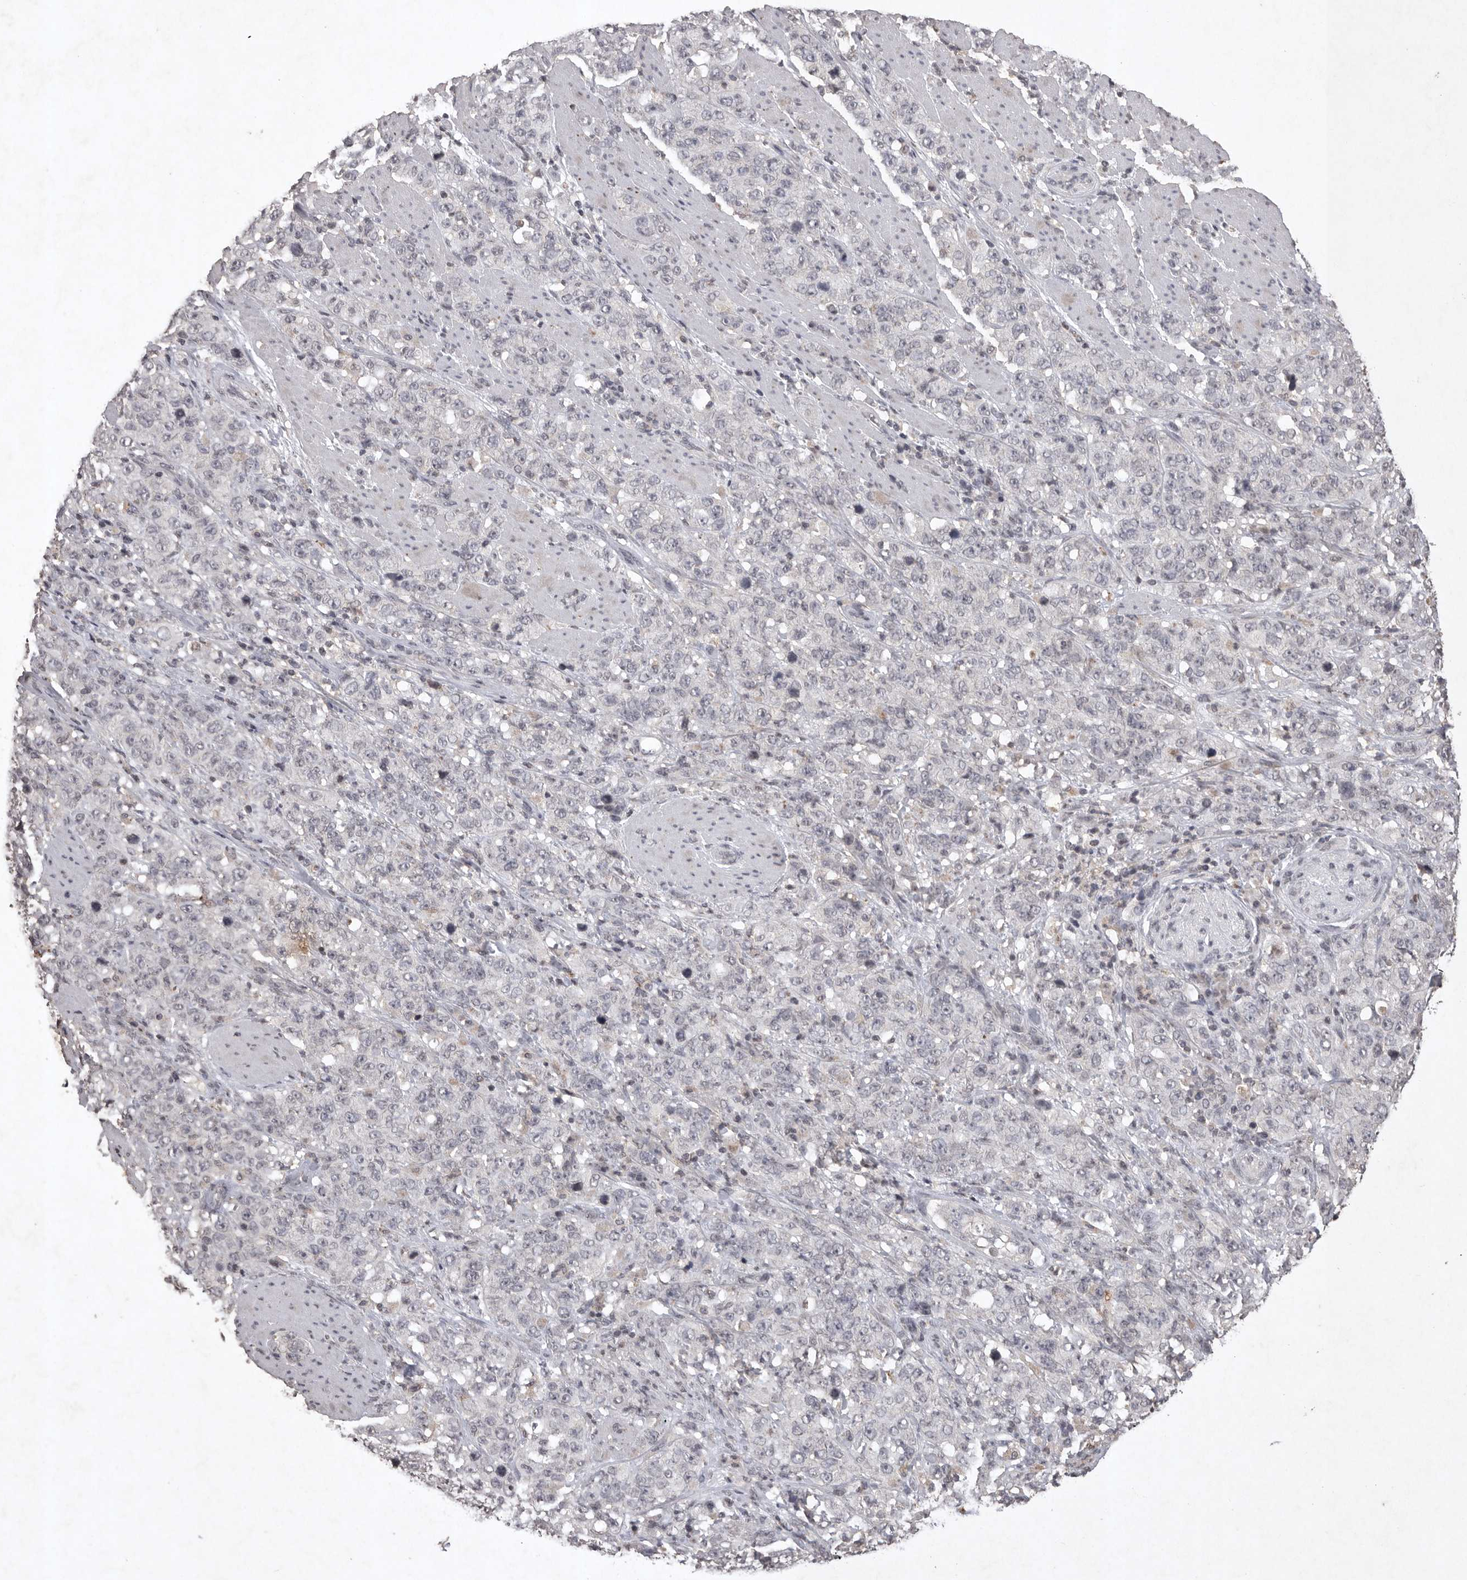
{"staining": {"intensity": "negative", "quantity": "none", "location": "none"}, "tissue": "stomach cancer", "cell_type": "Tumor cells", "image_type": "cancer", "snomed": [{"axis": "morphology", "description": "Adenocarcinoma, NOS"}, {"axis": "topography", "description": "Stomach"}], "caption": "An IHC image of stomach cancer is shown. There is no staining in tumor cells of stomach cancer.", "gene": "APLNR", "patient": {"sex": "male", "age": 48}}